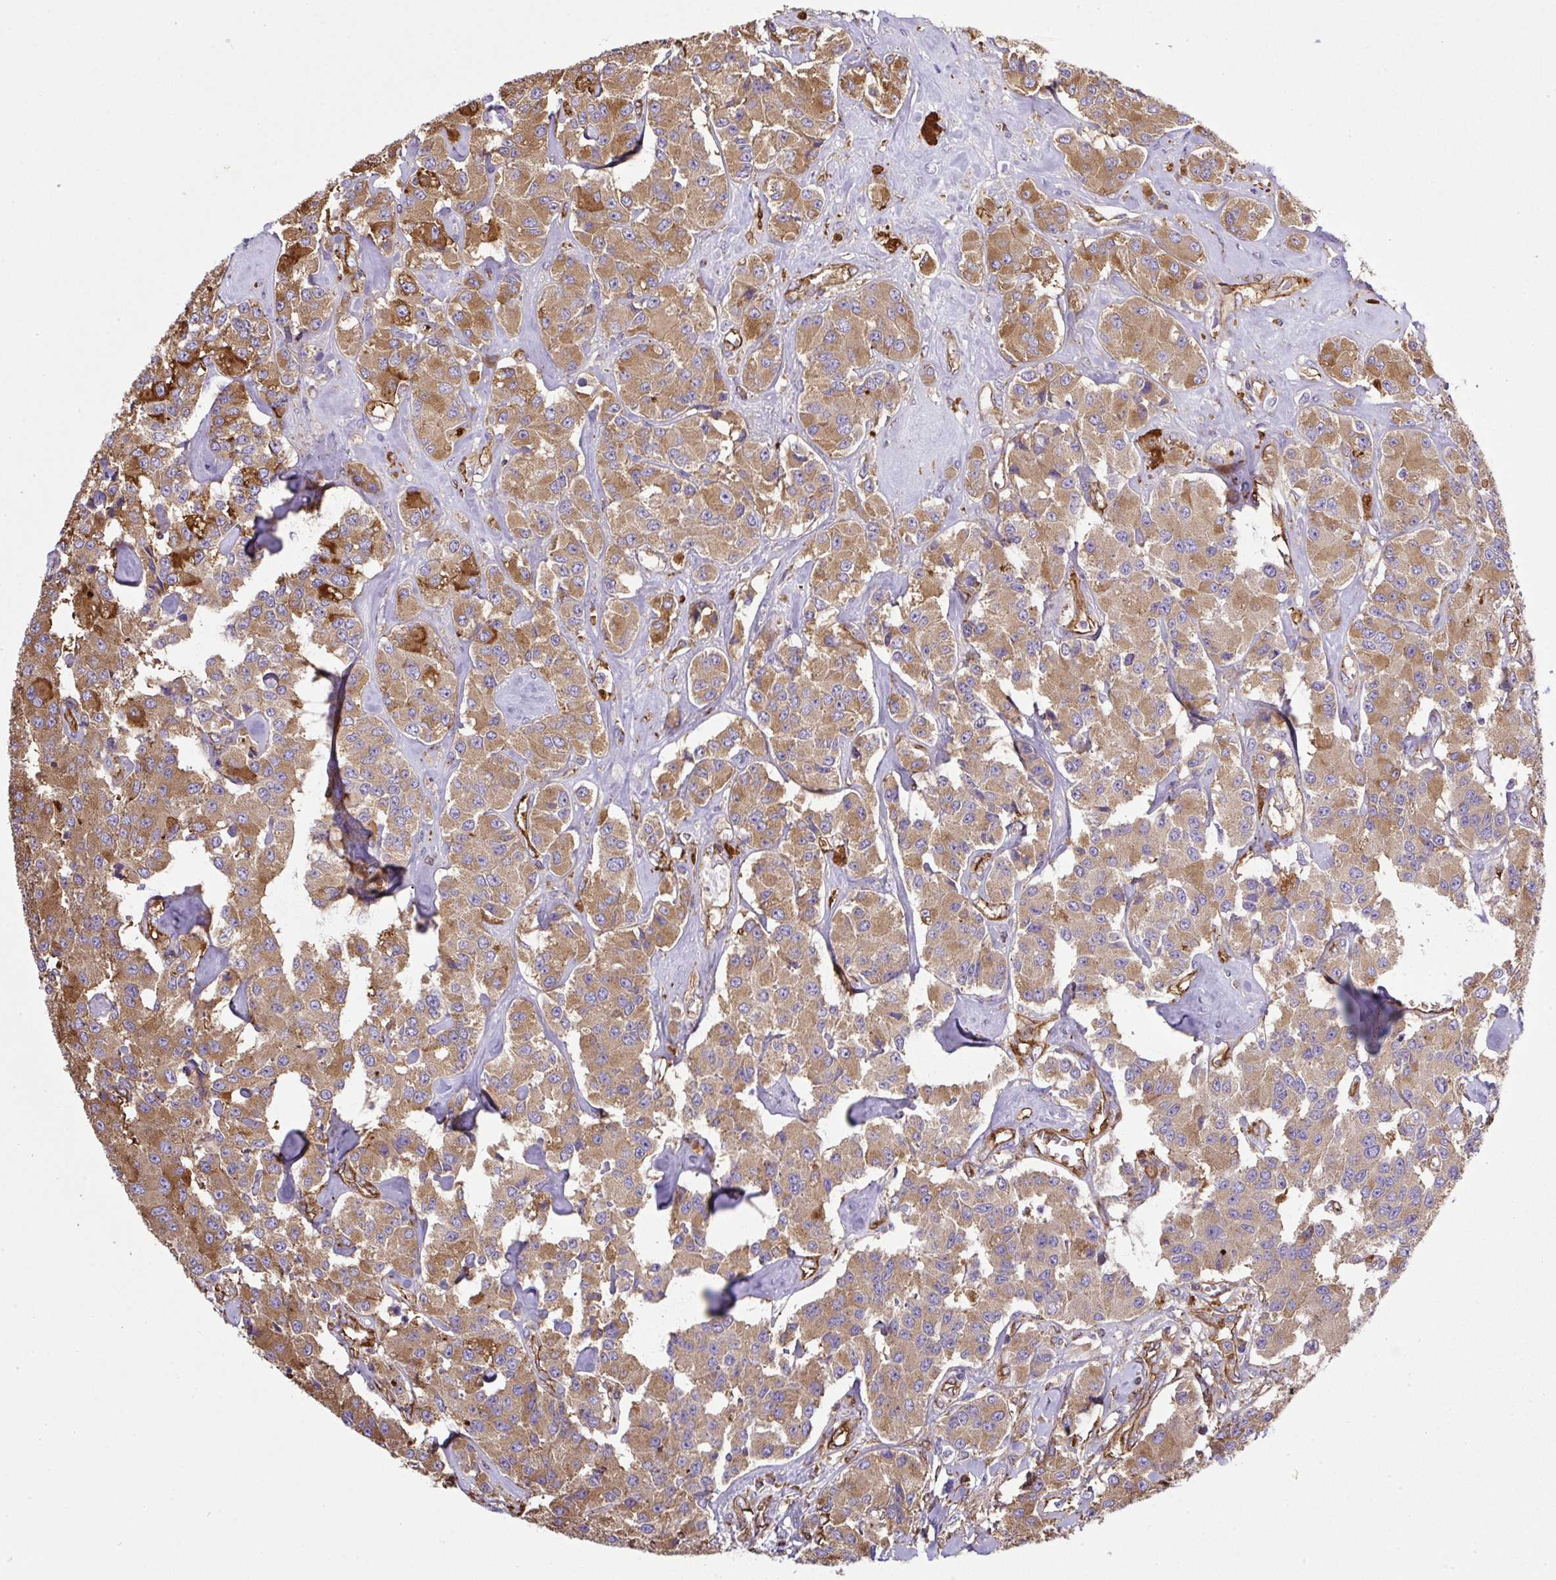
{"staining": {"intensity": "moderate", "quantity": ">75%", "location": "cytoplasmic/membranous"}, "tissue": "carcinoid", "cell_type": "Tumor cells", "image_type": "cancer", "snomed": [{"axis": "morphology", "description": "Carcinoid, malignant, NOS"}, {"axis": "topography", "description": "Pancreas"}], "caption": "Protein expression by immunohistochemistry (IHC) demonstrates moderate cytoplasmic/membranous staining in about >75% of tumor cells in carcinoid (malignant).", "gene": "MAGEB5", "patient": {"sex": "male", "age": 41}}